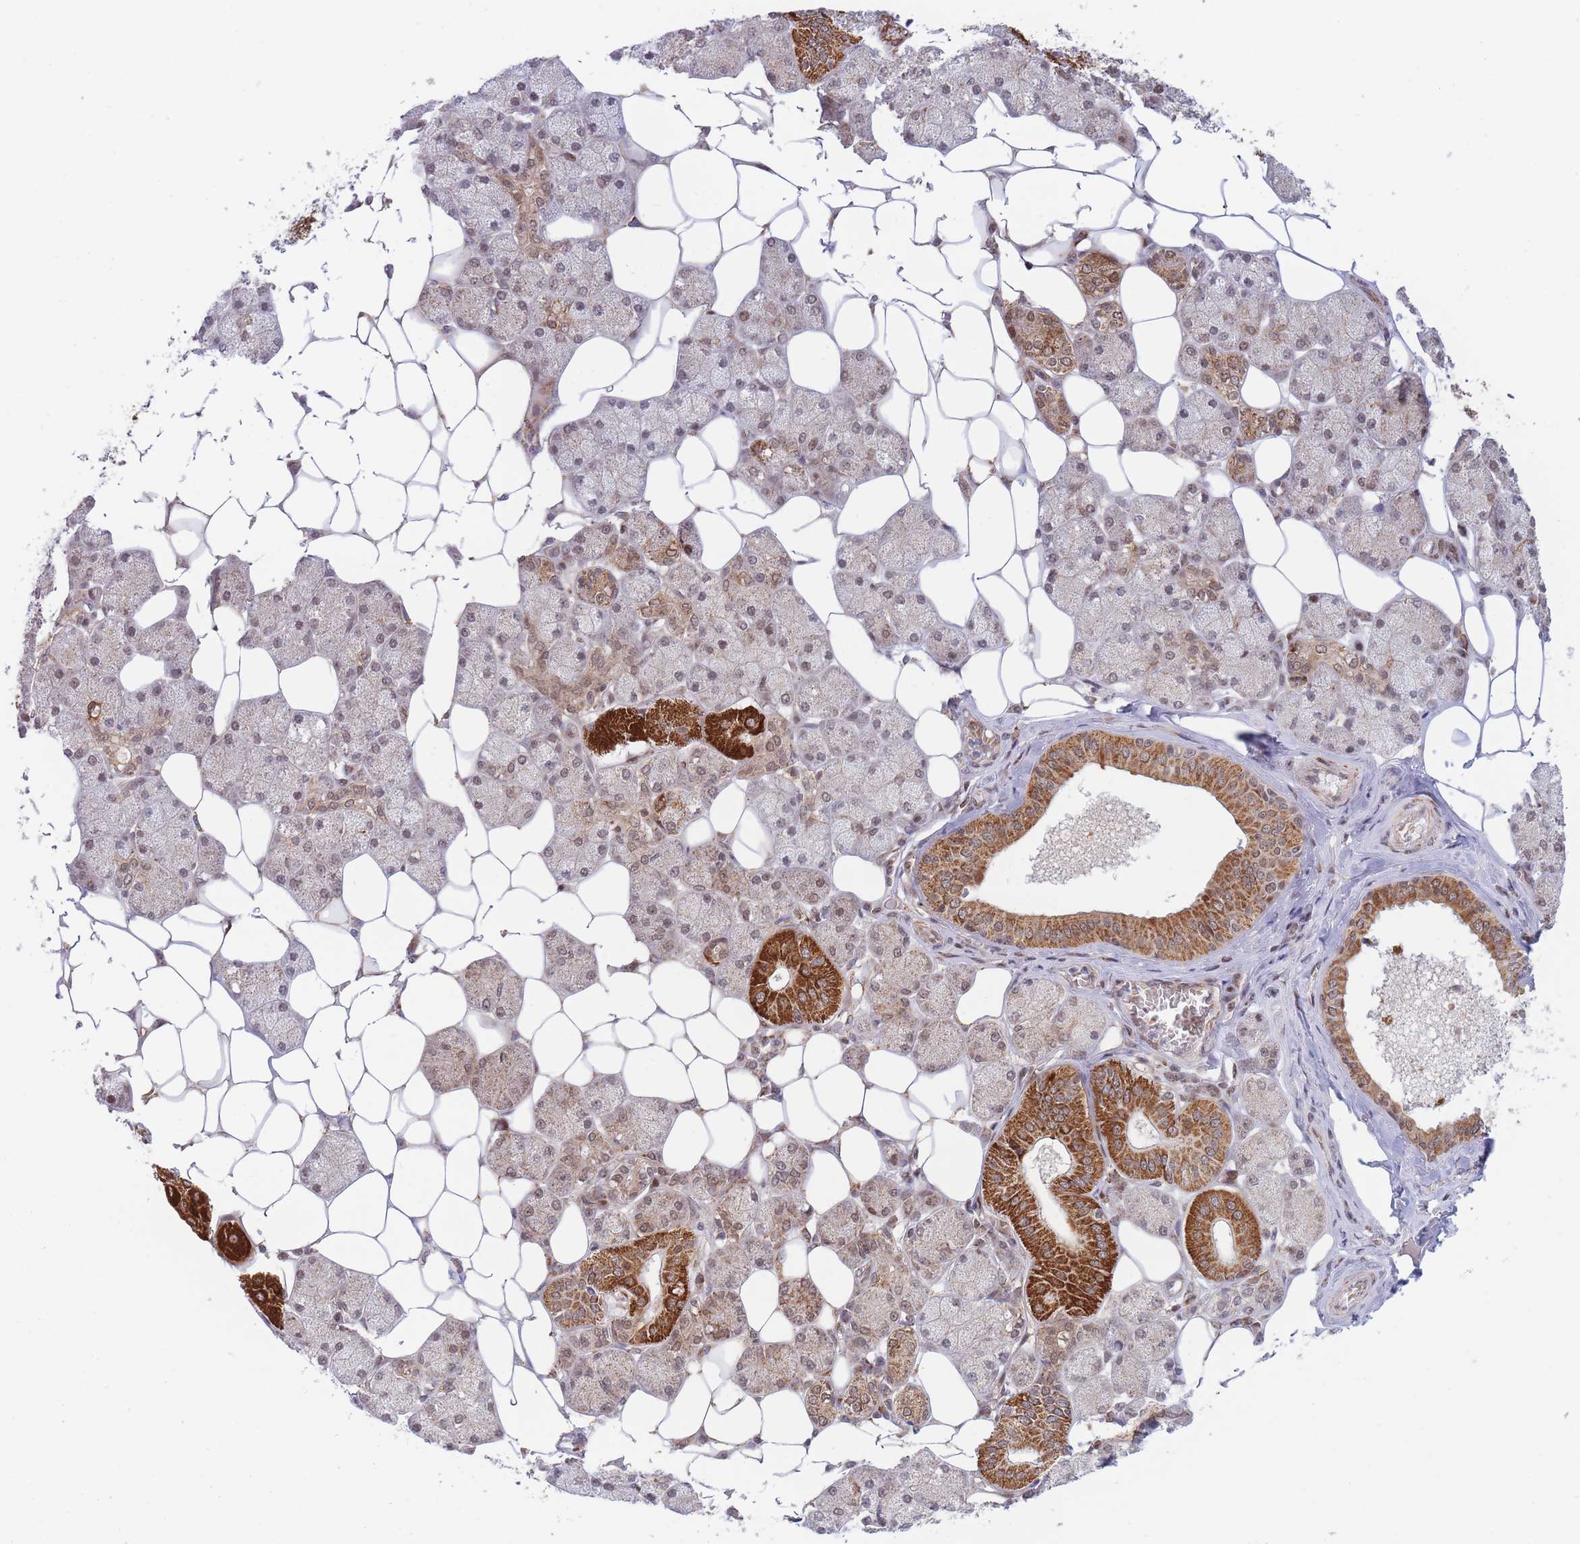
{"staining": {"intensity": "strong", "quantity": "25%-75%", "location": "cytoplasmic/membranous,nuclear"}, "tissue": "salivary gland", "cell_type": "Glandular cells", "image_type": "normal", "snomed": [{"axis": "morphology", "description": "Squamous cell carcinoma, NOS"}, {"axis": "topography", "description": "Skin"}, {"axis": "topography", "description": "Head-Neck"}], "caption": "Immunohistochemistry histopathology image of normal salivary gland: salivary gland stained using immunohistochemistry (IHC) displays high levels of strong protein expression localized specifically in the cytoplasmic/membranous,nuclear of glandular cells, appearing as a cytoplasmic/membranous,nuclear brown color.", "gene": "BOD1L1", "patient": {"sex": "male", "age": 80}}